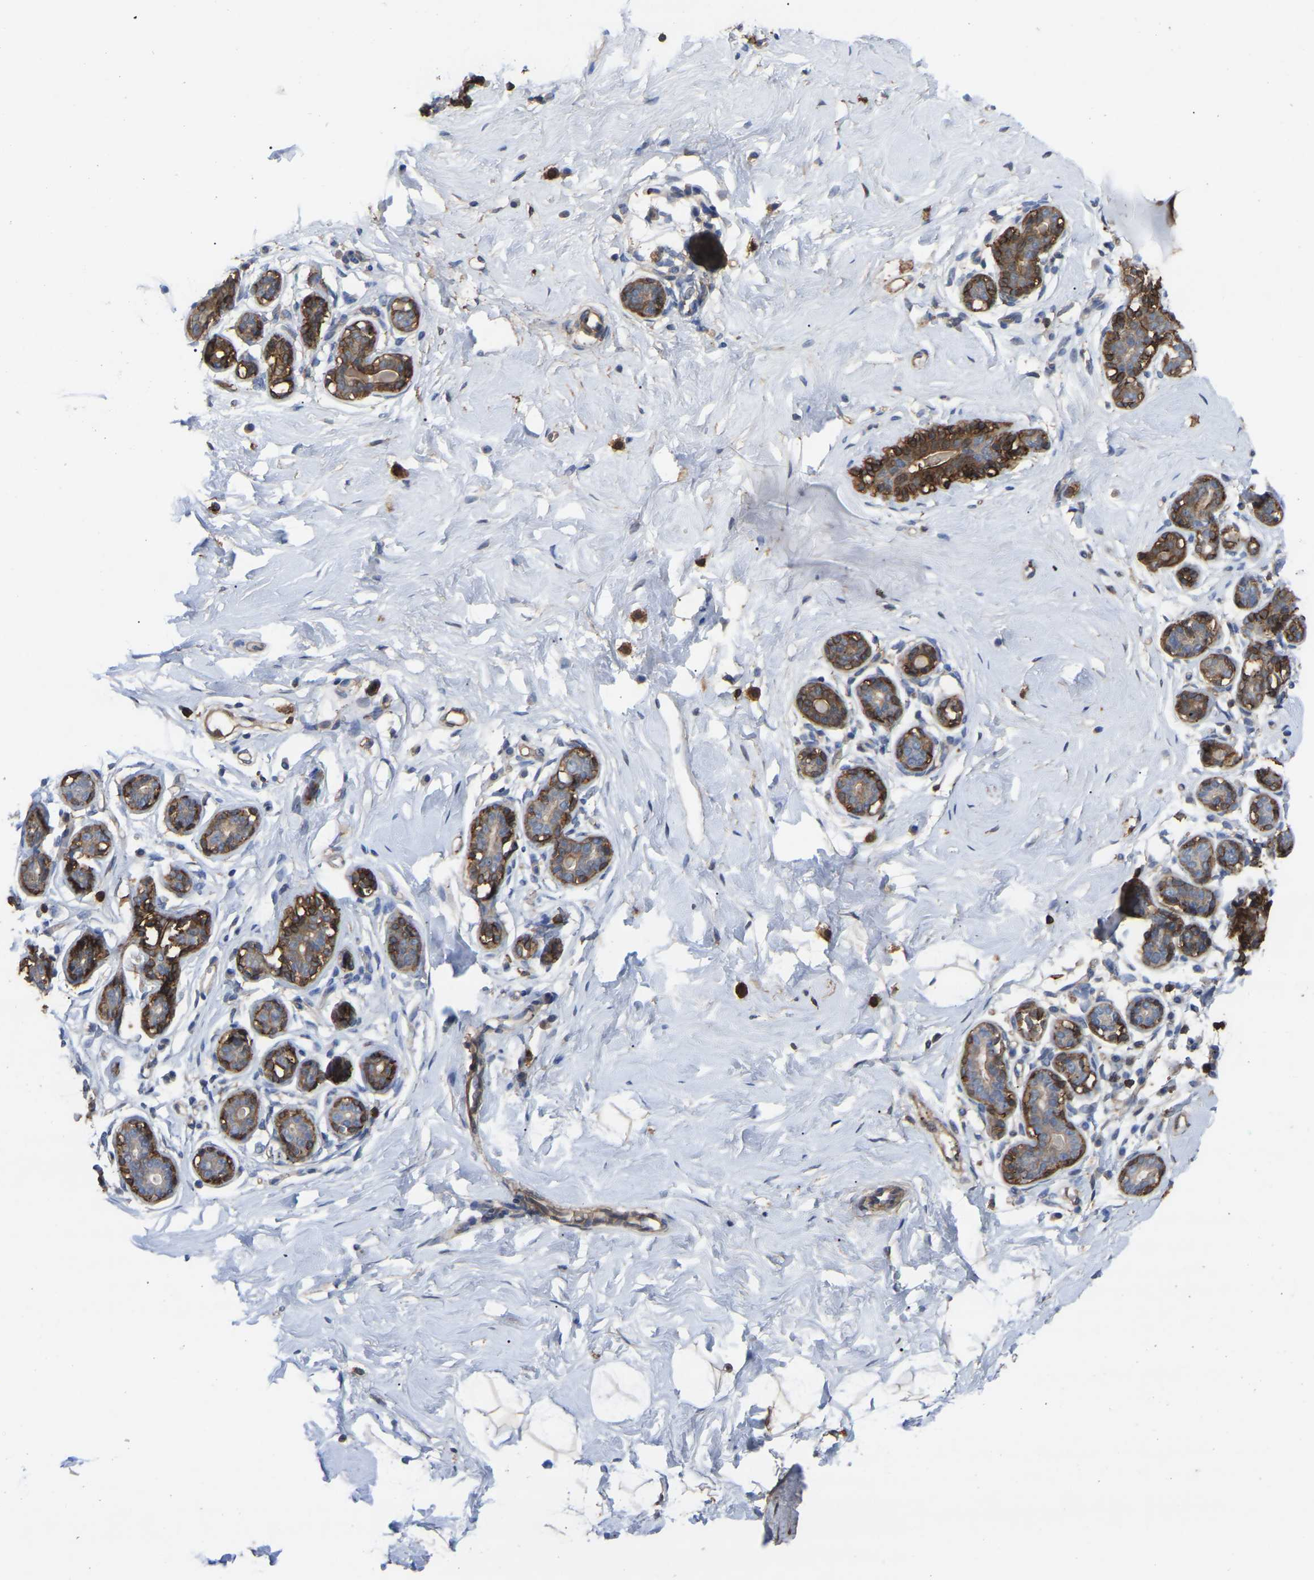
{"staining": {"intensity": "strong", "quantity": ">75%", "location": "cytoplasmic/membranous"}, "tissue": "breast", "cell_type": "Adipocytes", "image_type": "normal", "snomed": [{"axis": "morphology", "description": "Normal tissue, NOS"}, {"axis": "topography", "description": "Breast"}], "caption": "Protein positivity by immunohistochemistry shows strong cytoplasmic/membranous expression in about >75% of adipocytes in benign breast.", "gene": "CIT", "patient": {"sex": "female", "age": 23}}